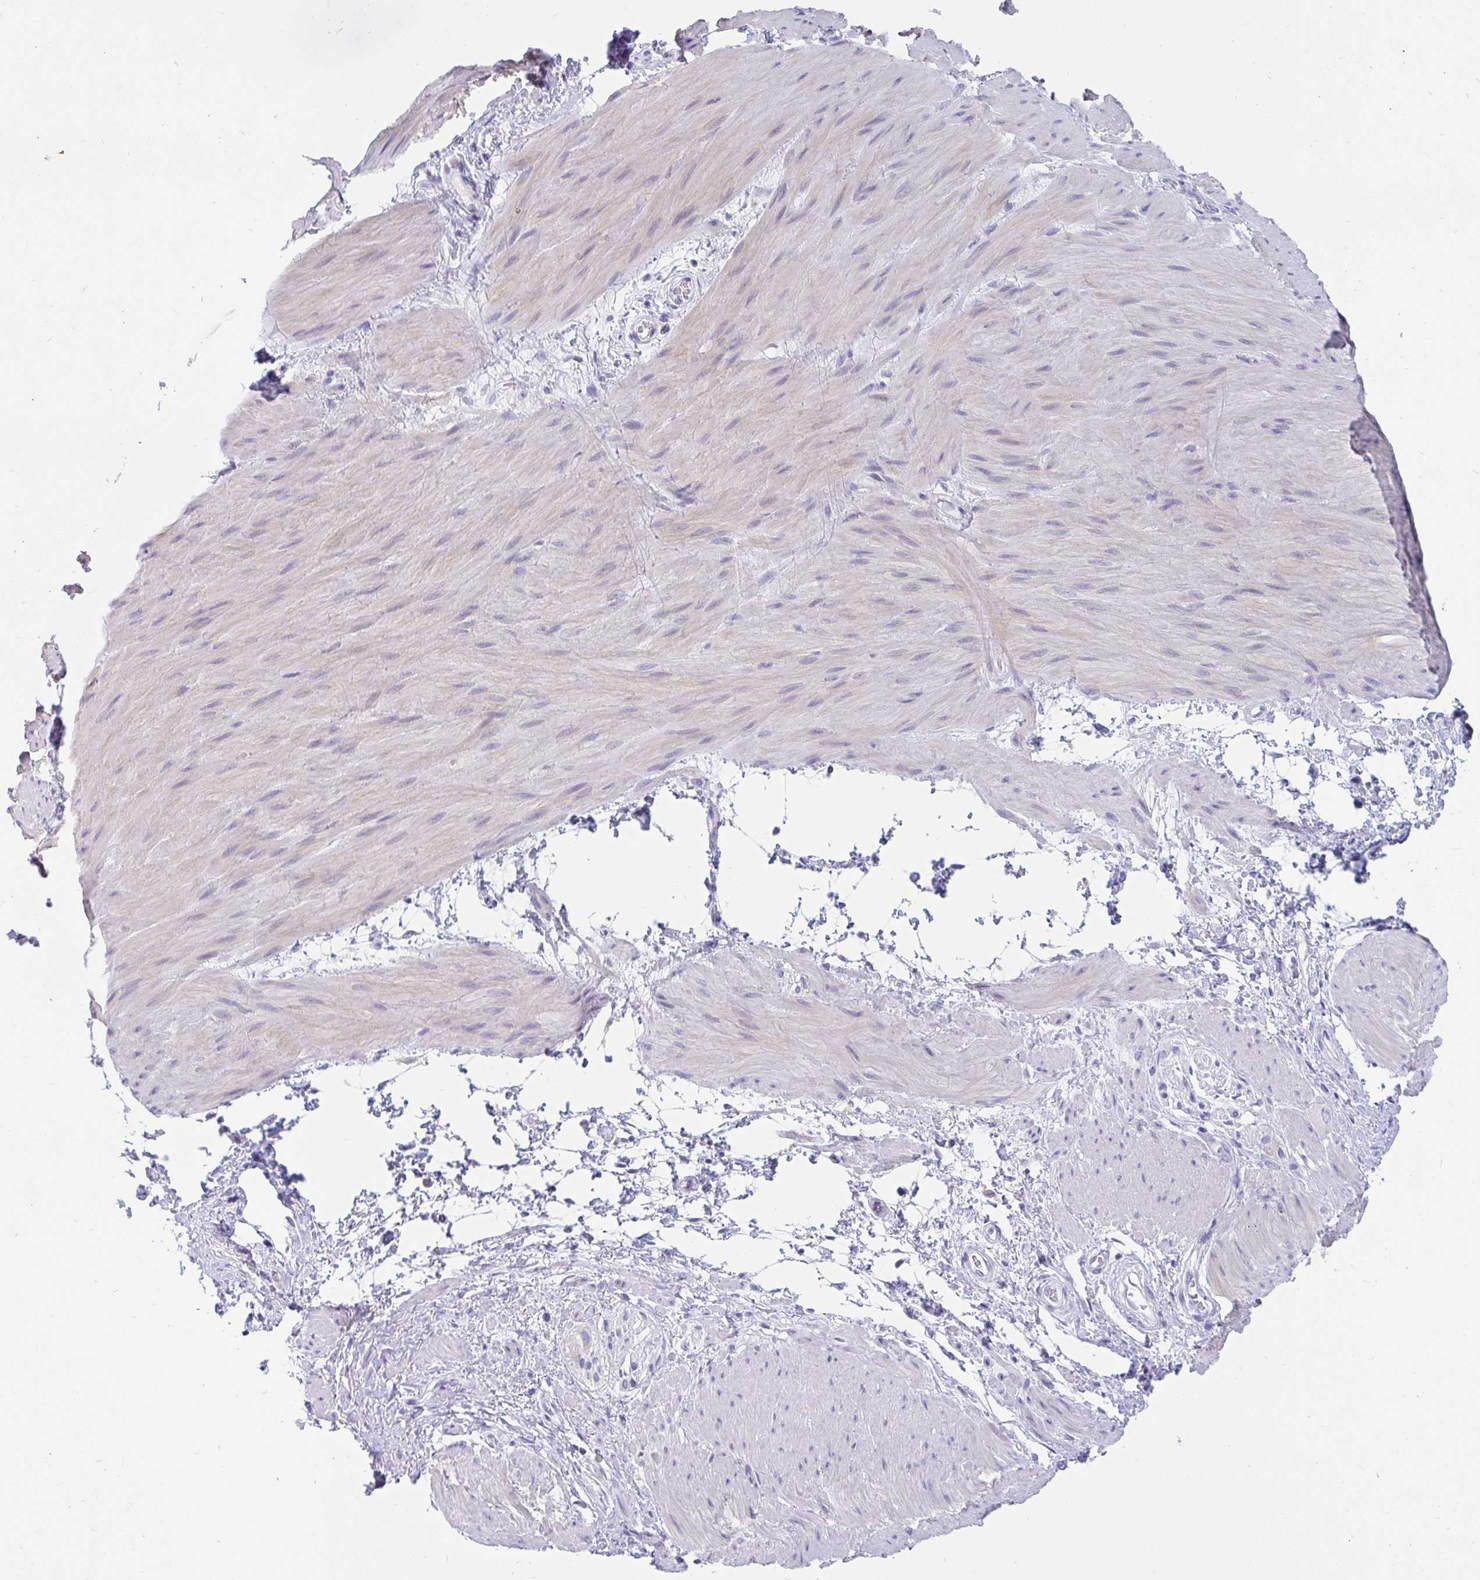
{"staining": {"intensity": "negative", "quantity": "none", "location": "none"}, "tissue": "smooth muscle", "cell_type": "Smooth muscle cells", "image_type": "normal", "snomed": [{"axis": "morphology", "description": "Normal tissue, NOS"}, {"axis": "topography", "description": "Smooth muscle"}, {"axis": "topography", "description": "Rectum"}], "caption": "IHC of unremarkable smooth muscle reveals no expression in smooth muscle cells. The staining was performed using DAB (3,3'-diaminobenzidine) to visualize the protein expression in brown, while the nuclei were stained in blue with hematoxylin (Magnification: 20x).", "gene": "INTS5", "patient": {"sex": "male", "age": 53}}